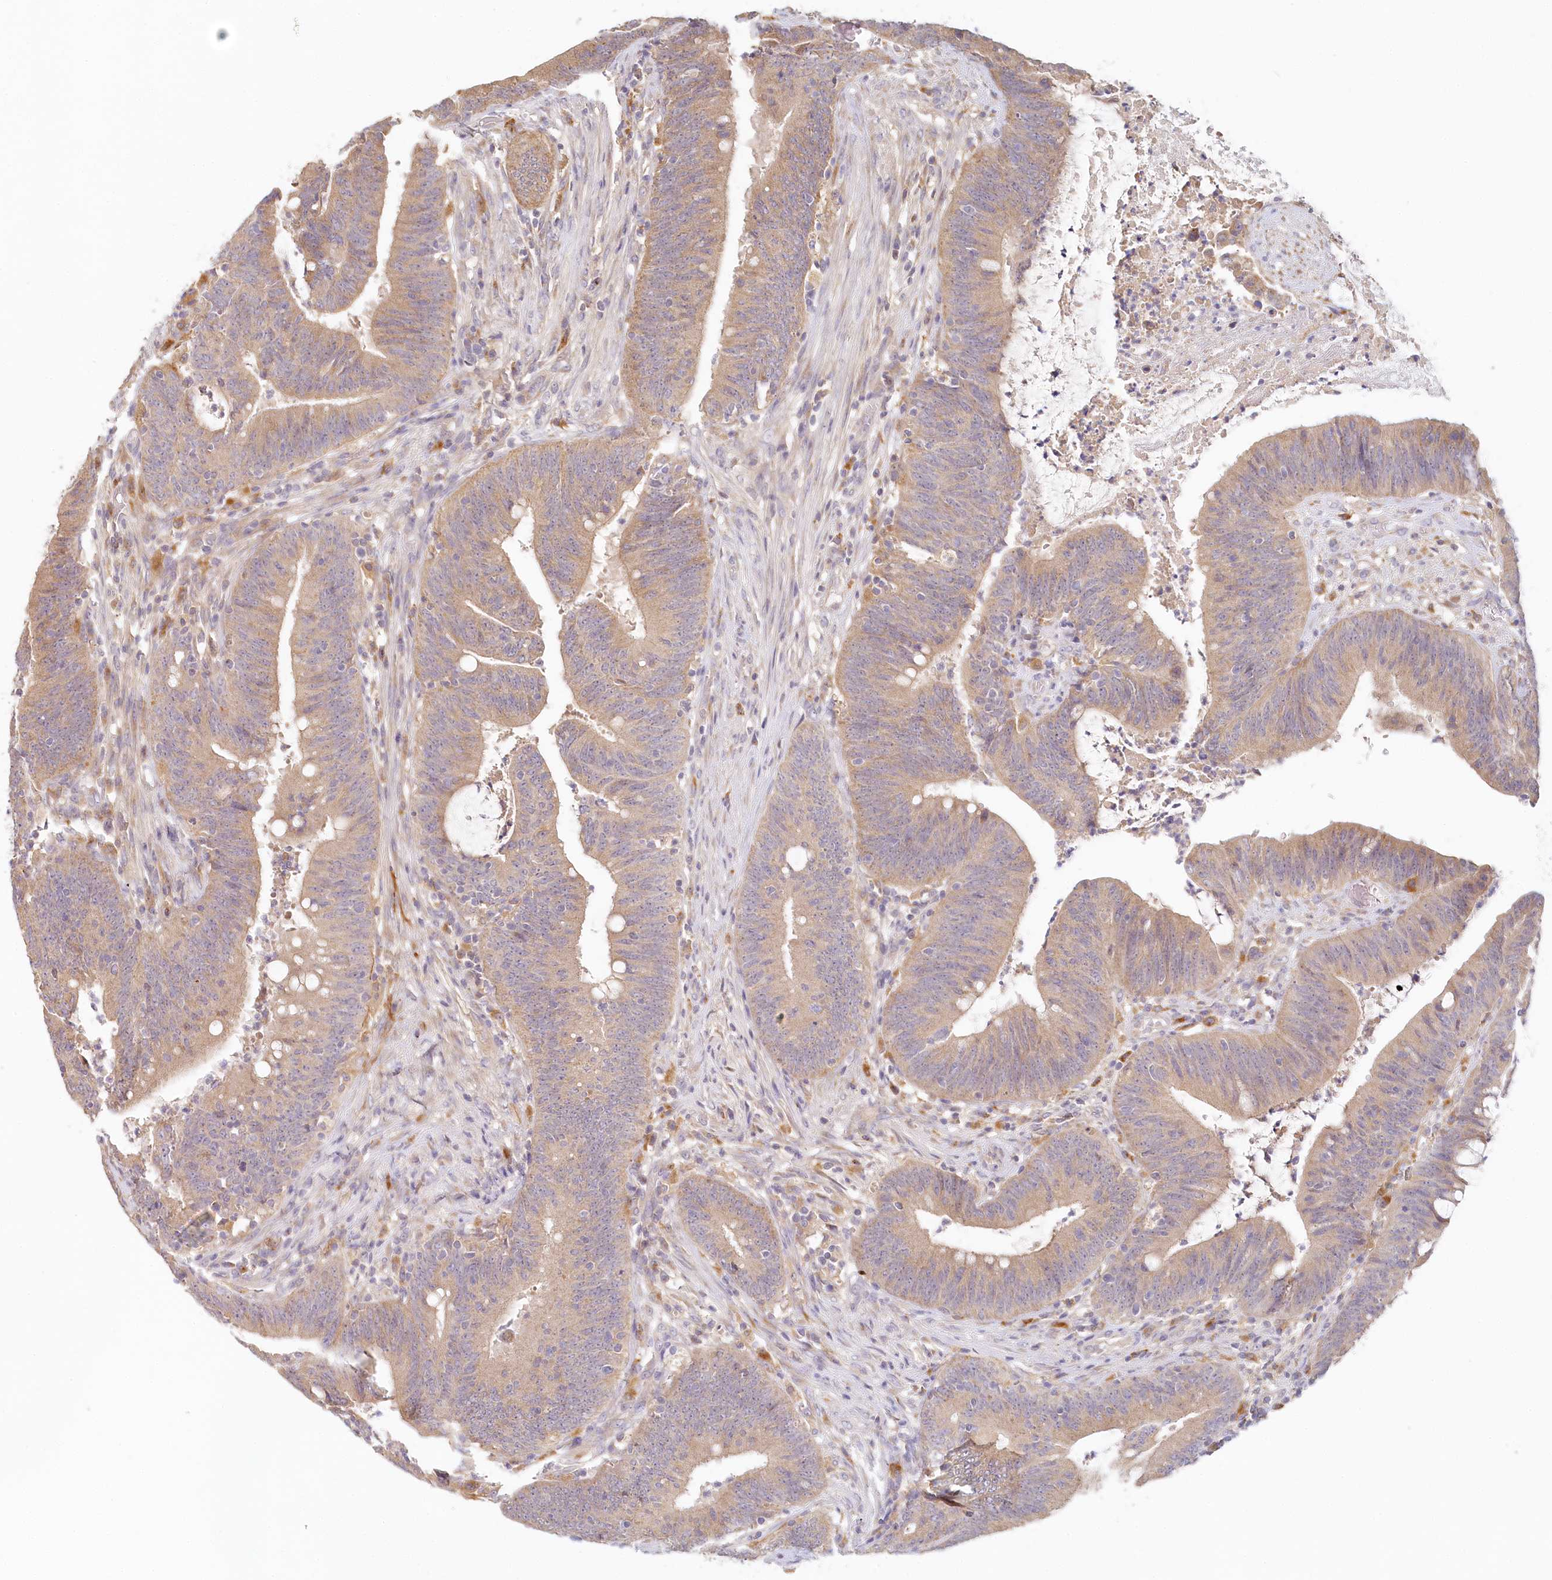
{"staining": {"intensity": "weak", "quantity": "25%-75%", "location": "cytoplasmic/membranous"}, "tissue": "colorectal cancer", "cell_type": "Tumor cells", "image_type": "cancer", "snomed": [{"axis": "morphology", "description": "Adenocarcinoma, NOS"}, {"axis": "topography", "description": "Rectum"}], "caption": "Colorectal cancer (adenocarcinoma) stained with a brown dye exhibits weak cytoplasmic/membranous positive positivity in about 25%-75% of tumor cells.", "gene": "VSIG1", "patient": {"sex": "female", "age": 66}}